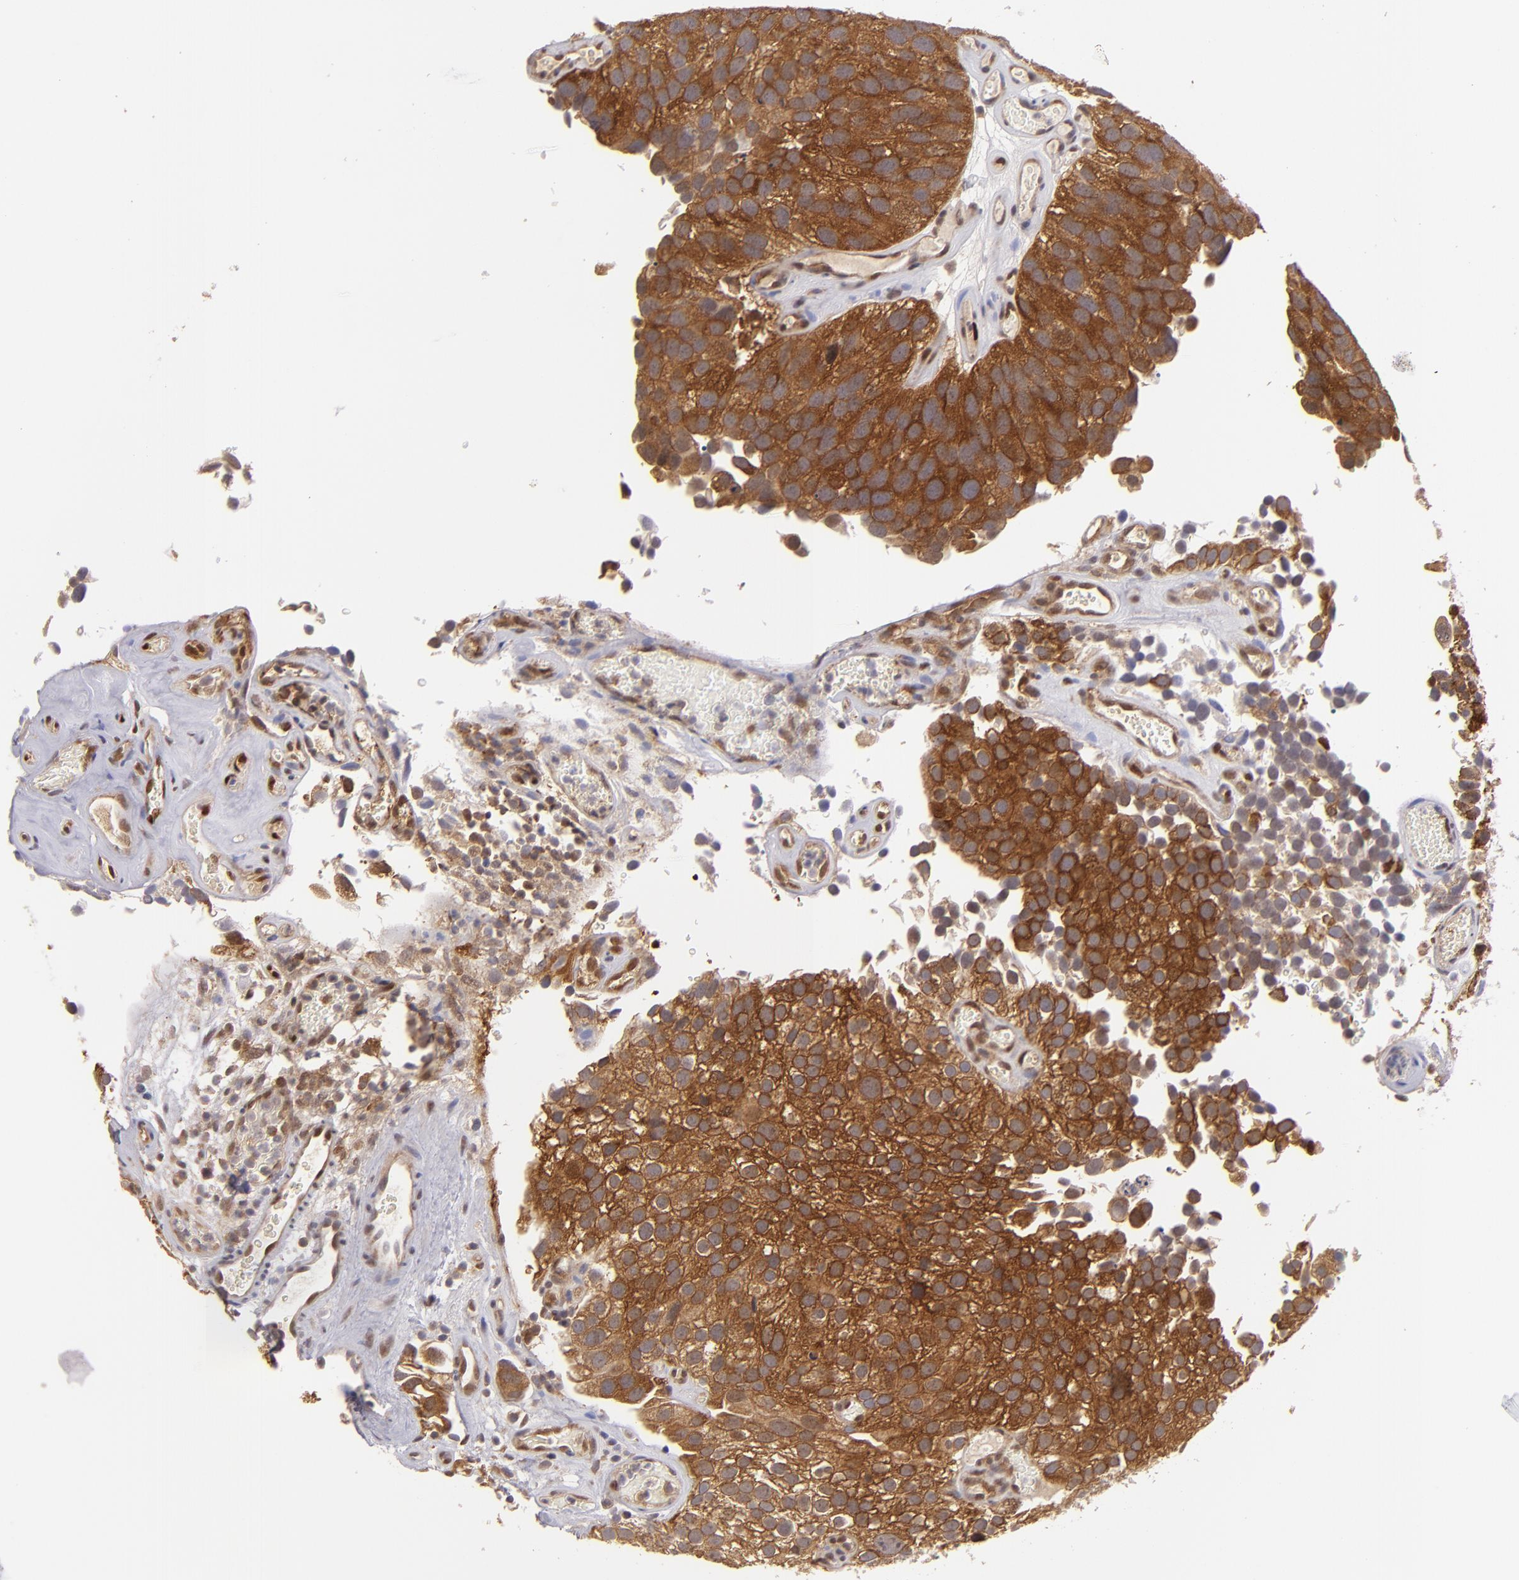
{"staining": {"intensity": "strong", "quantity": ">75%", "location": "cytoplasmic/membranous"}, "tissue": "urothelial cancer", "cell_type": "Tumor cells", "image_type": "cancer", "snomed": [{"axis": "morphology", "description": "Urothelial carcinoma, High grade"}, {"axis": "topography", "description": "Urinary bladder"}], "caption": "Urothelial cancer stained for a protein shows strong cytoplasmic/membranous positivity in tumor cells. The protein of interest is stained brown, and the nuclei are stained in blue (DAB IHC with brightfield microscopy, high magnification).", "gene": "PTPN13", "patient": {"sex": "male", "age": 72}}